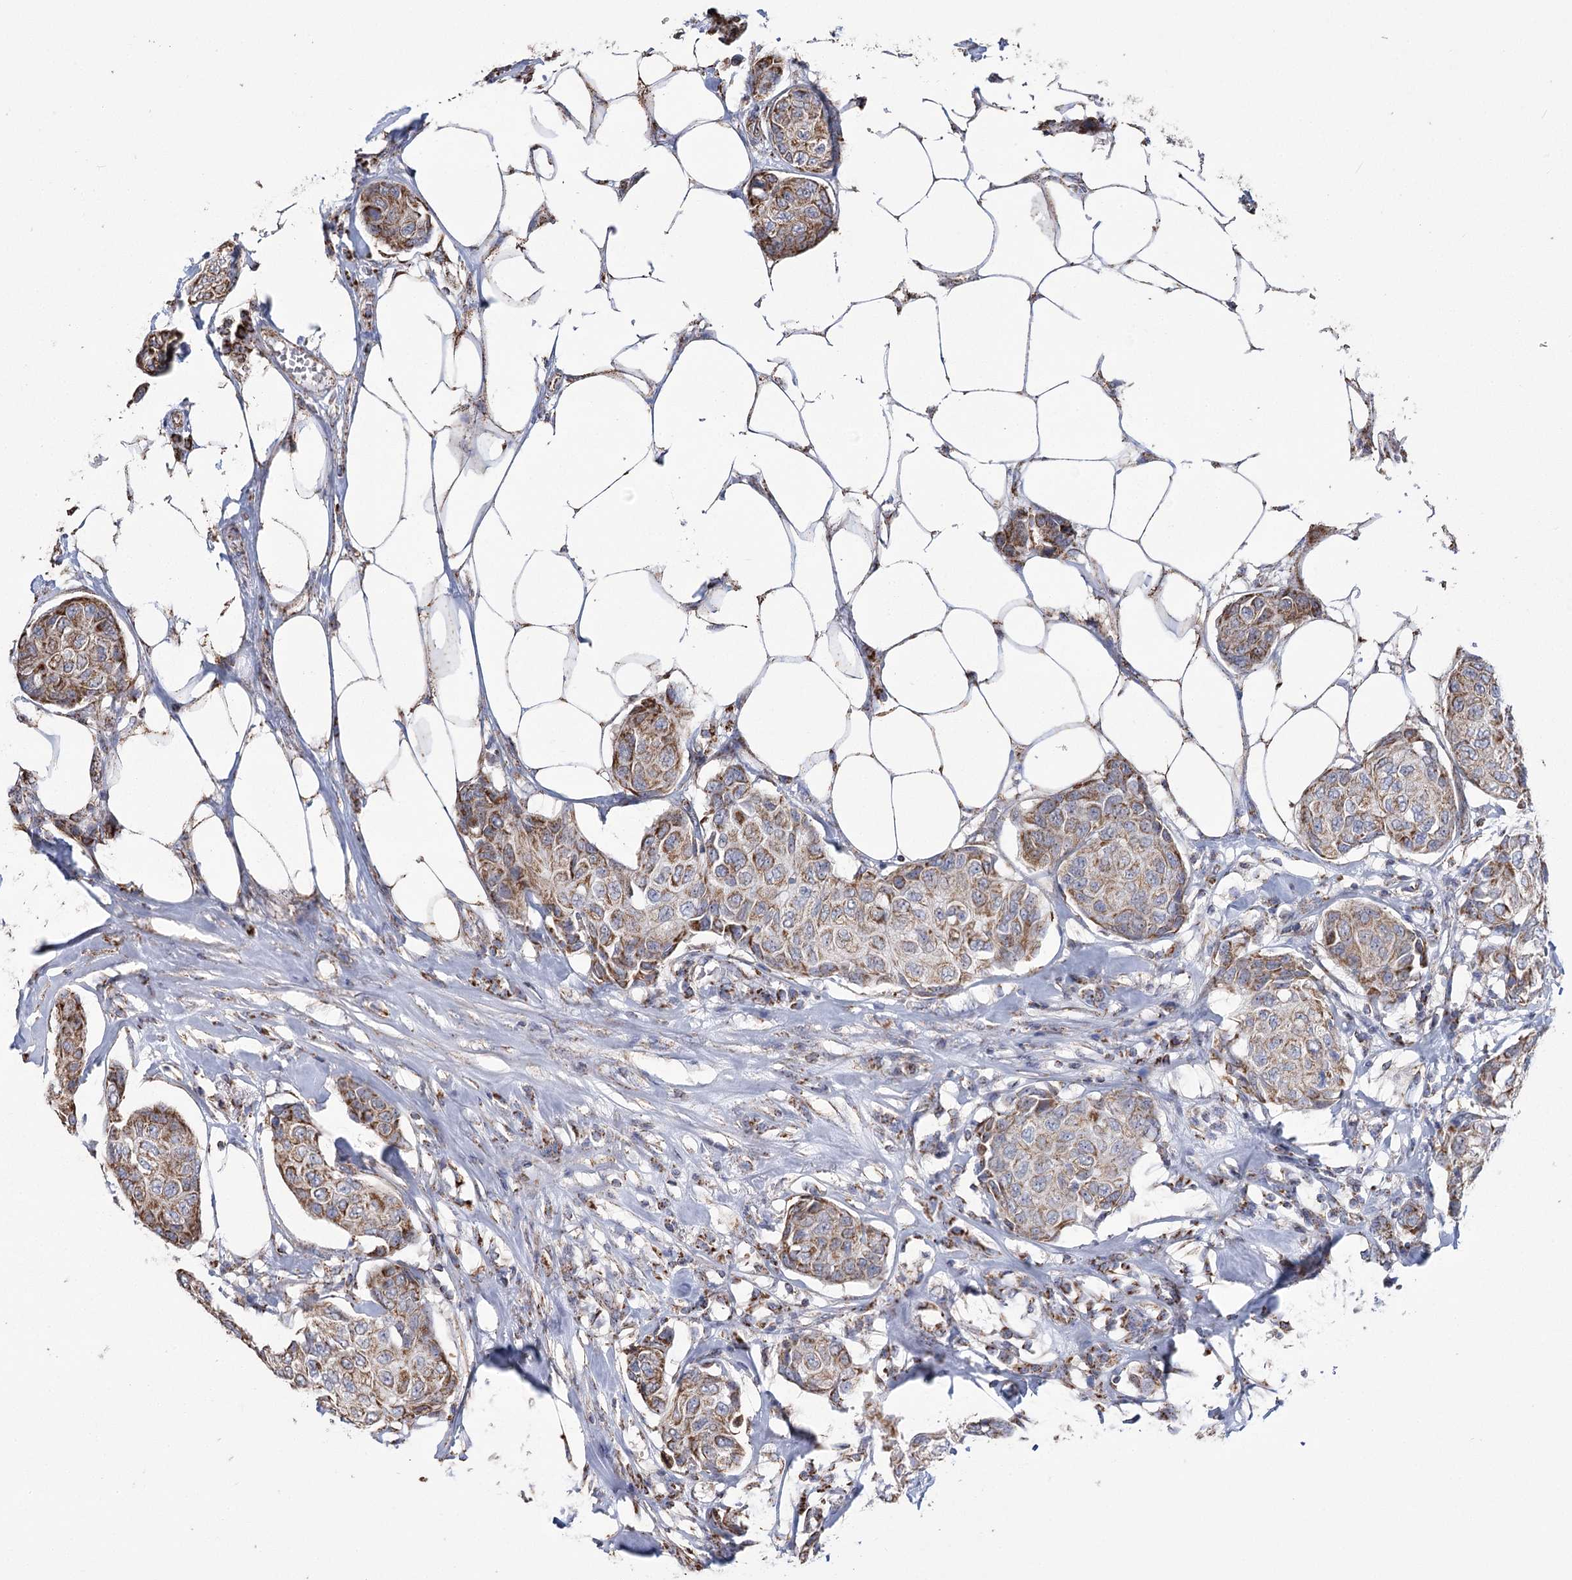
{"staining": {"intensity": "moderate", "quantity": ">75%", "location": "cytoplasmic/membranous"}, "tissue": "breast cancer", "cell_type": "Tumor cells", "image_type": "cancer", "snomed": [{"axis": "morphology", "description": "Duct carcinoma"}, {"axis": "topography", "description": "Breast"}], "caption": "Immunohistochemical staining of human breast cancer demonstrates medium levels of moderate cytoplasmic/membranous protein staining in about >75% of tumor cells.", "gene": "RANBP3L", "patient": {"sex": "female", "age": 80}}